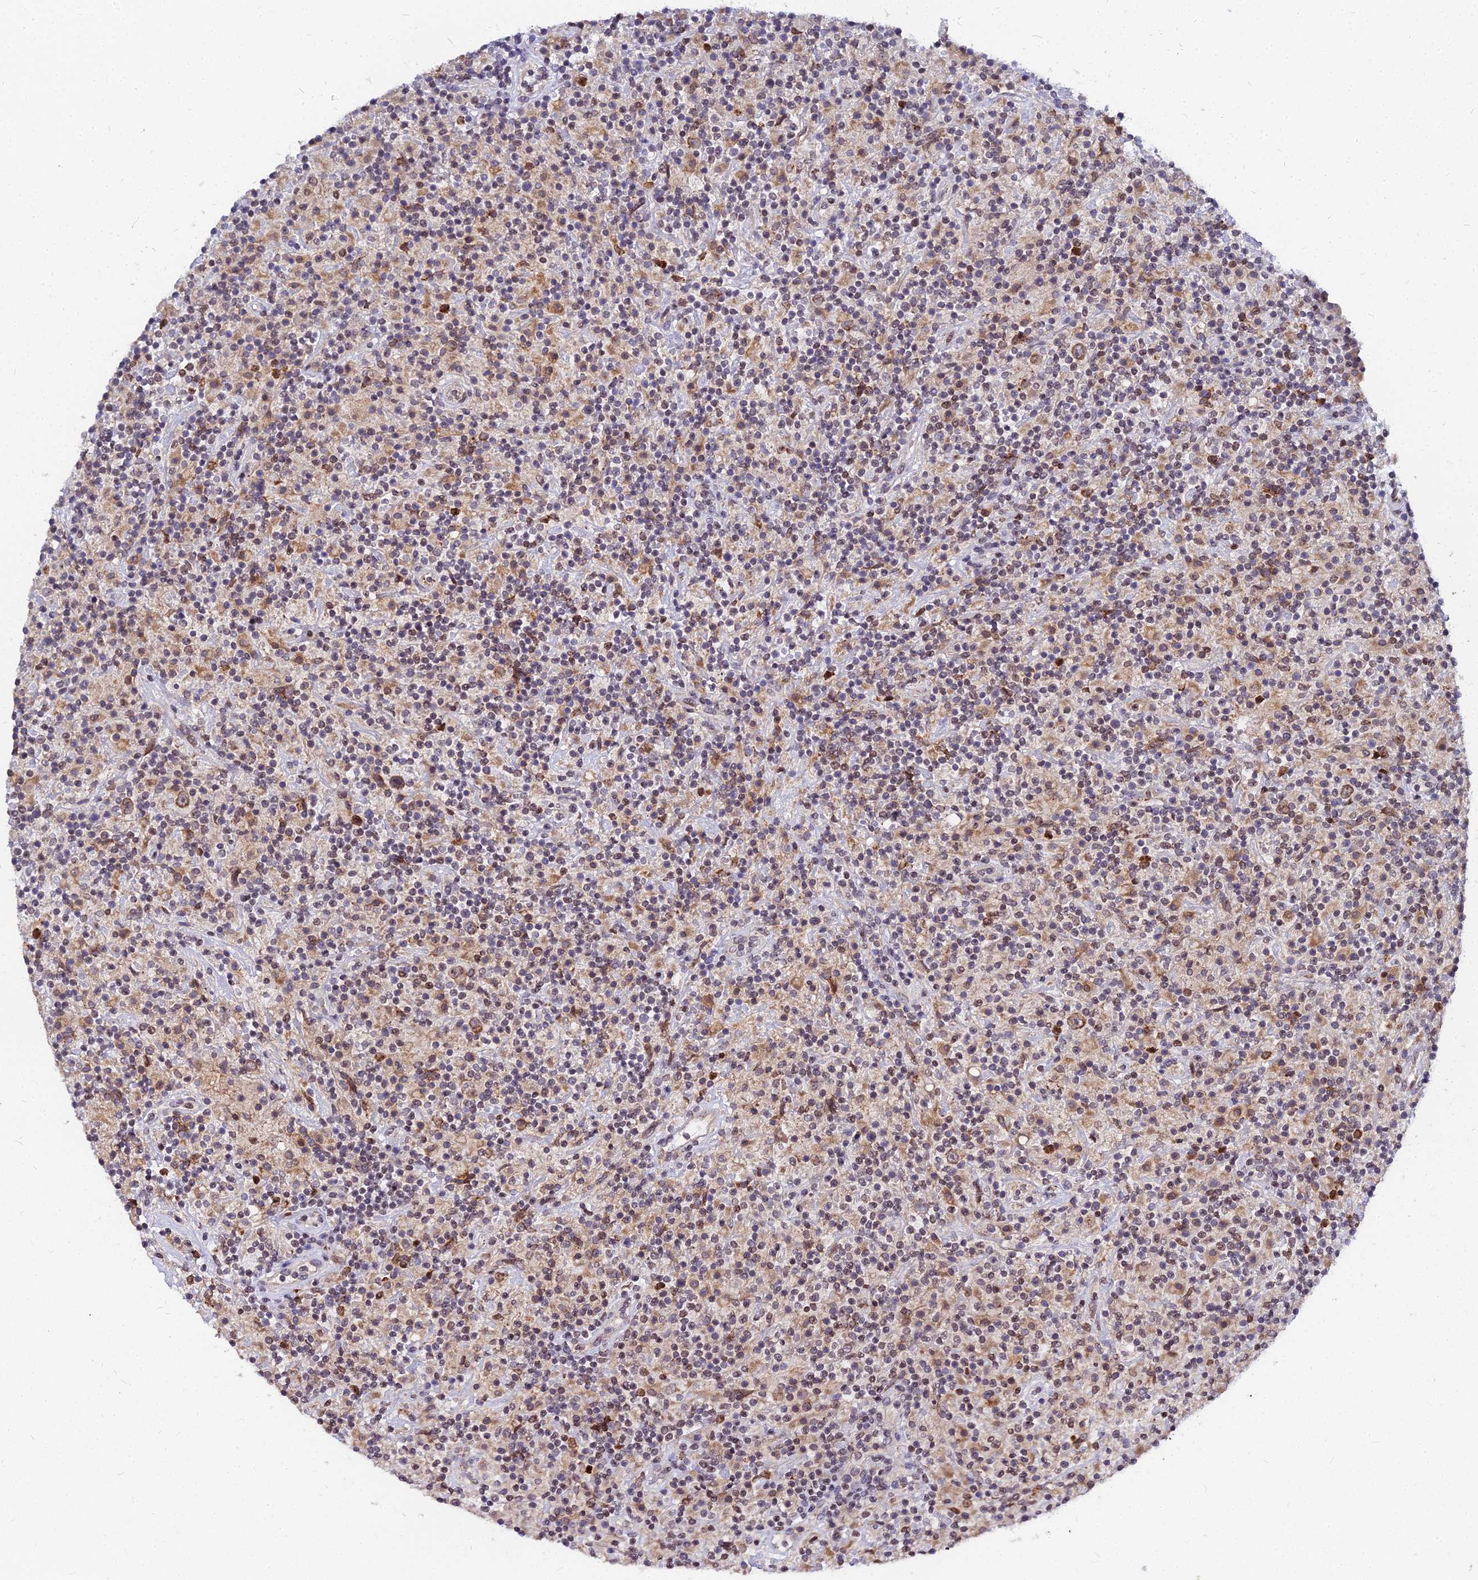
{"staining": {"intensity": "moderate", "quantity": ">75%", "location": "cytoplasmic/membranous"}, "tissue": "lymphoma", "cell_type": "Tumor cells", "image_type": "cancer", "snomed": [{"axis": "morphology", "description": "Hodgkin's disease, NOS"}, {"axis": "topography", "description": "Lymph node"}], "caption": "Brown immunohistochemical staining in Hodgkin's disease shows moderate cytoplasmic/membranous positivity in approximately >75% of tumor cells. (IHC, brightfield microscopy, high magnification).", "gene": "RNF121", "patient": {"sex": "male", "age": 70}}